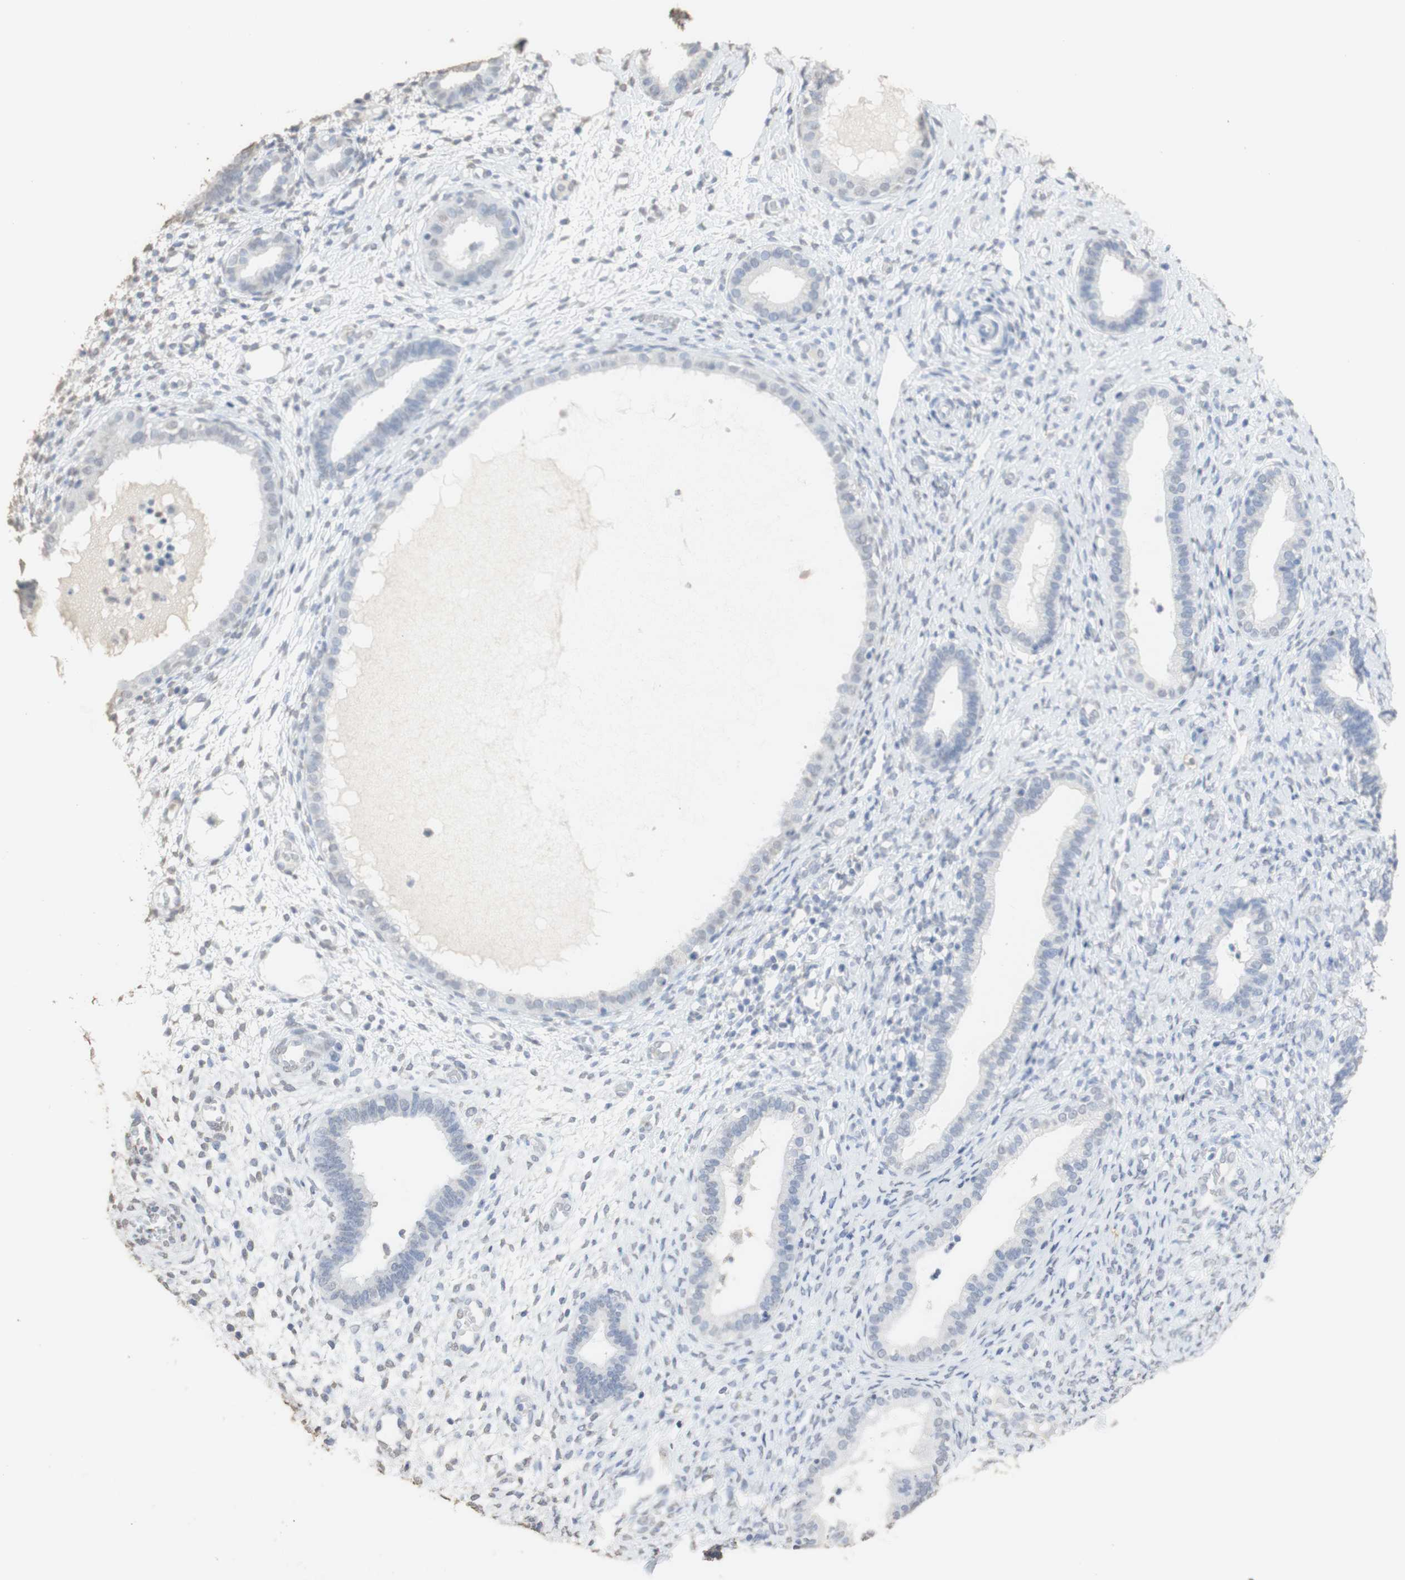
{"staining": {"intensity": "weak", "quantity": "<25%", "location": "cytoplasmic/membranous"}, "tissue": "endometrium", "cell_type": "Cells in endometrial stroma", "image_type": "normal", "snomed": [{"axis": "morphology", "description": "Normal tissue, NOS"}, {"axis": "topography", "description": "Endometrium"}], "caption": "Photomicrograph shows no protein positivity in cells in endometrial stroma of benign endometrium.", "gene": "L1CAM", "patient": {"sex": "female", "age": 61}}